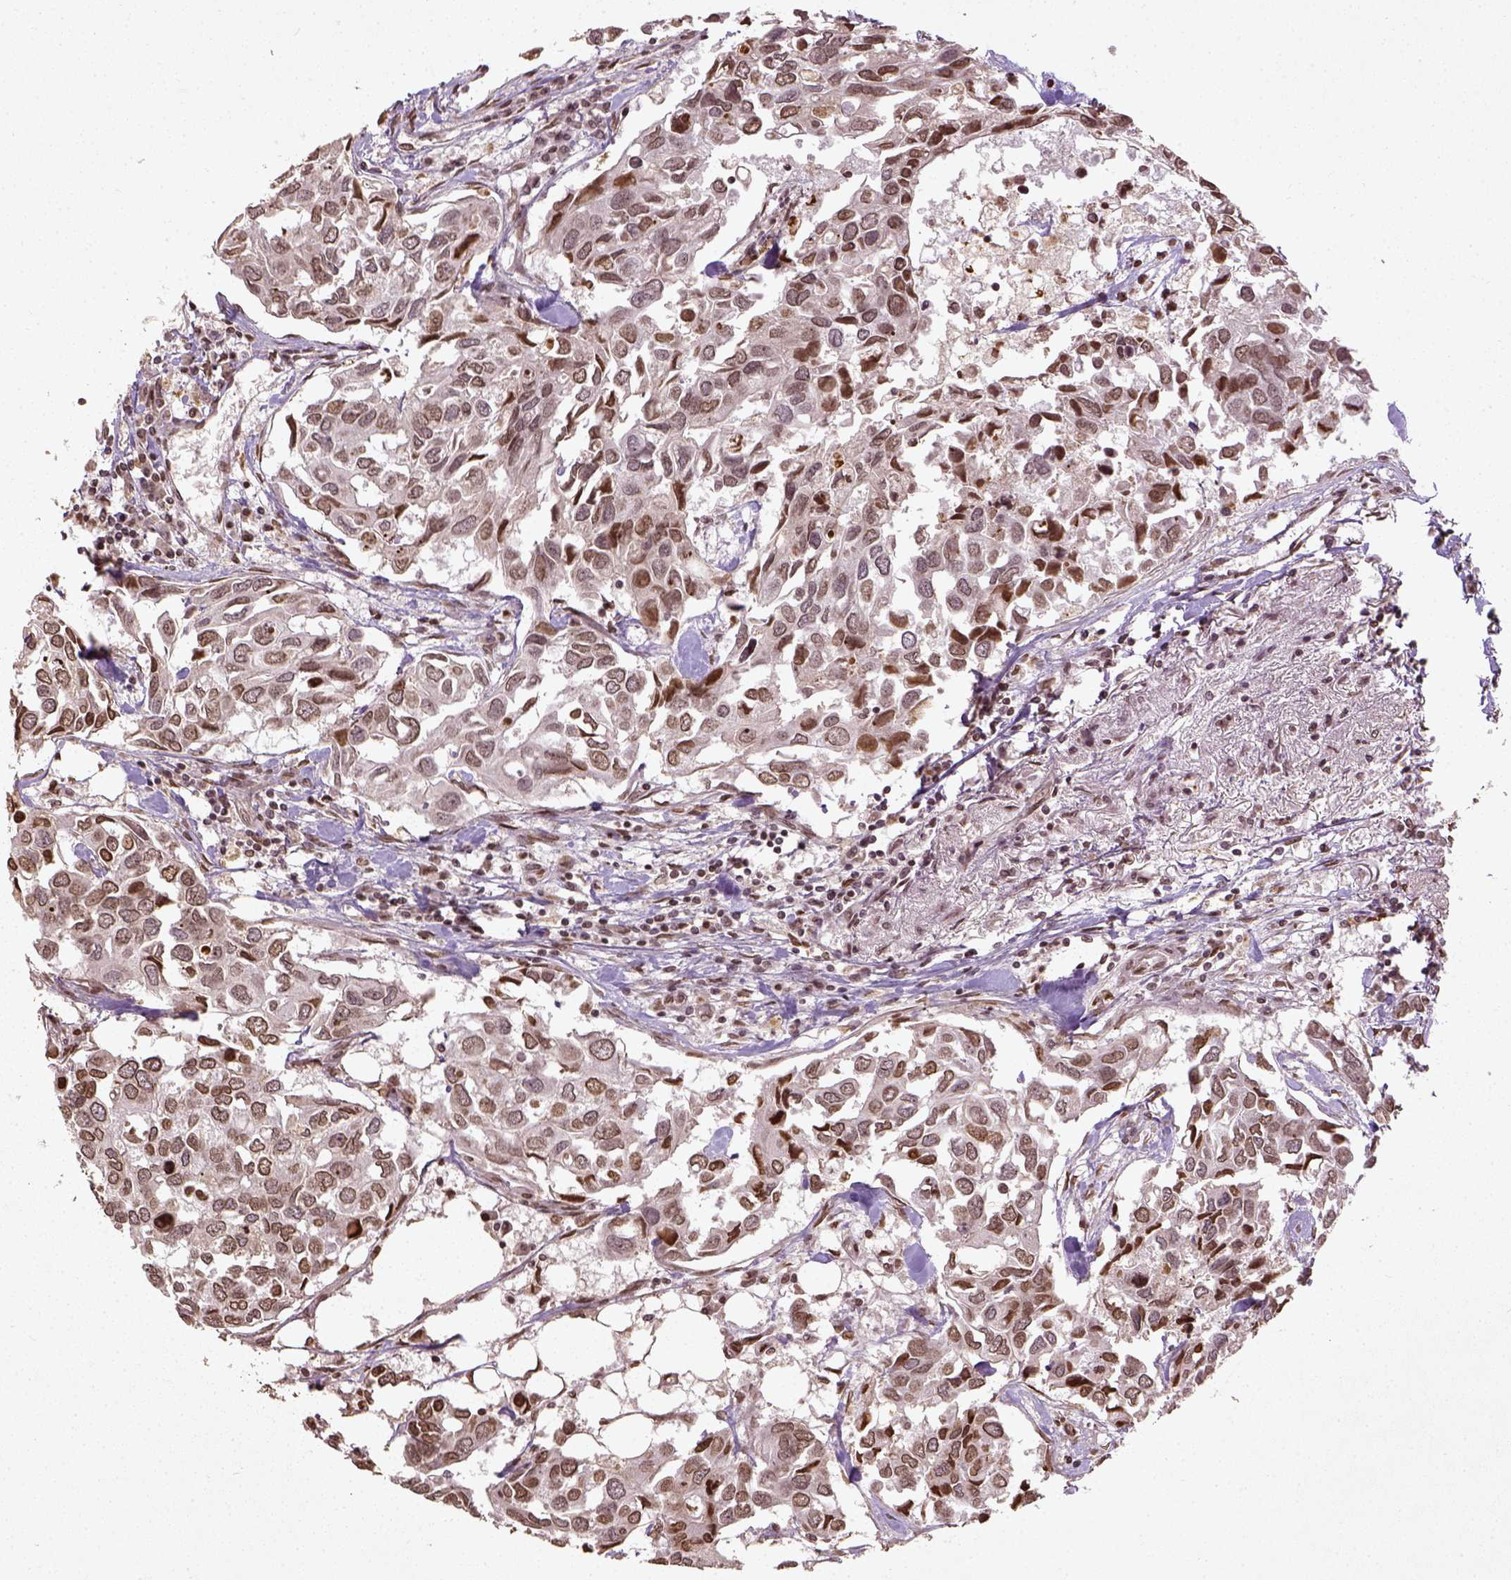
{"staining": {"intensity": "moderate", "quantity": ">75%", "location": "nuclear"}, "tissue": "breast cancer", "cell_type": "Tumor cells", "image_type": "cancer", "snomed": [{"axis": "morphology", "description": "Duct carcinoma"}, {"axis": "topography", "description": "Breast"}], "caption": "Protein expression analysis of breast invasive ductal carcinoma exhibits moderate nuclear positivity in approximately >75% of tumor cells.", "gene": "BANF1", "patient": {"sex": "female", "age": 83}}